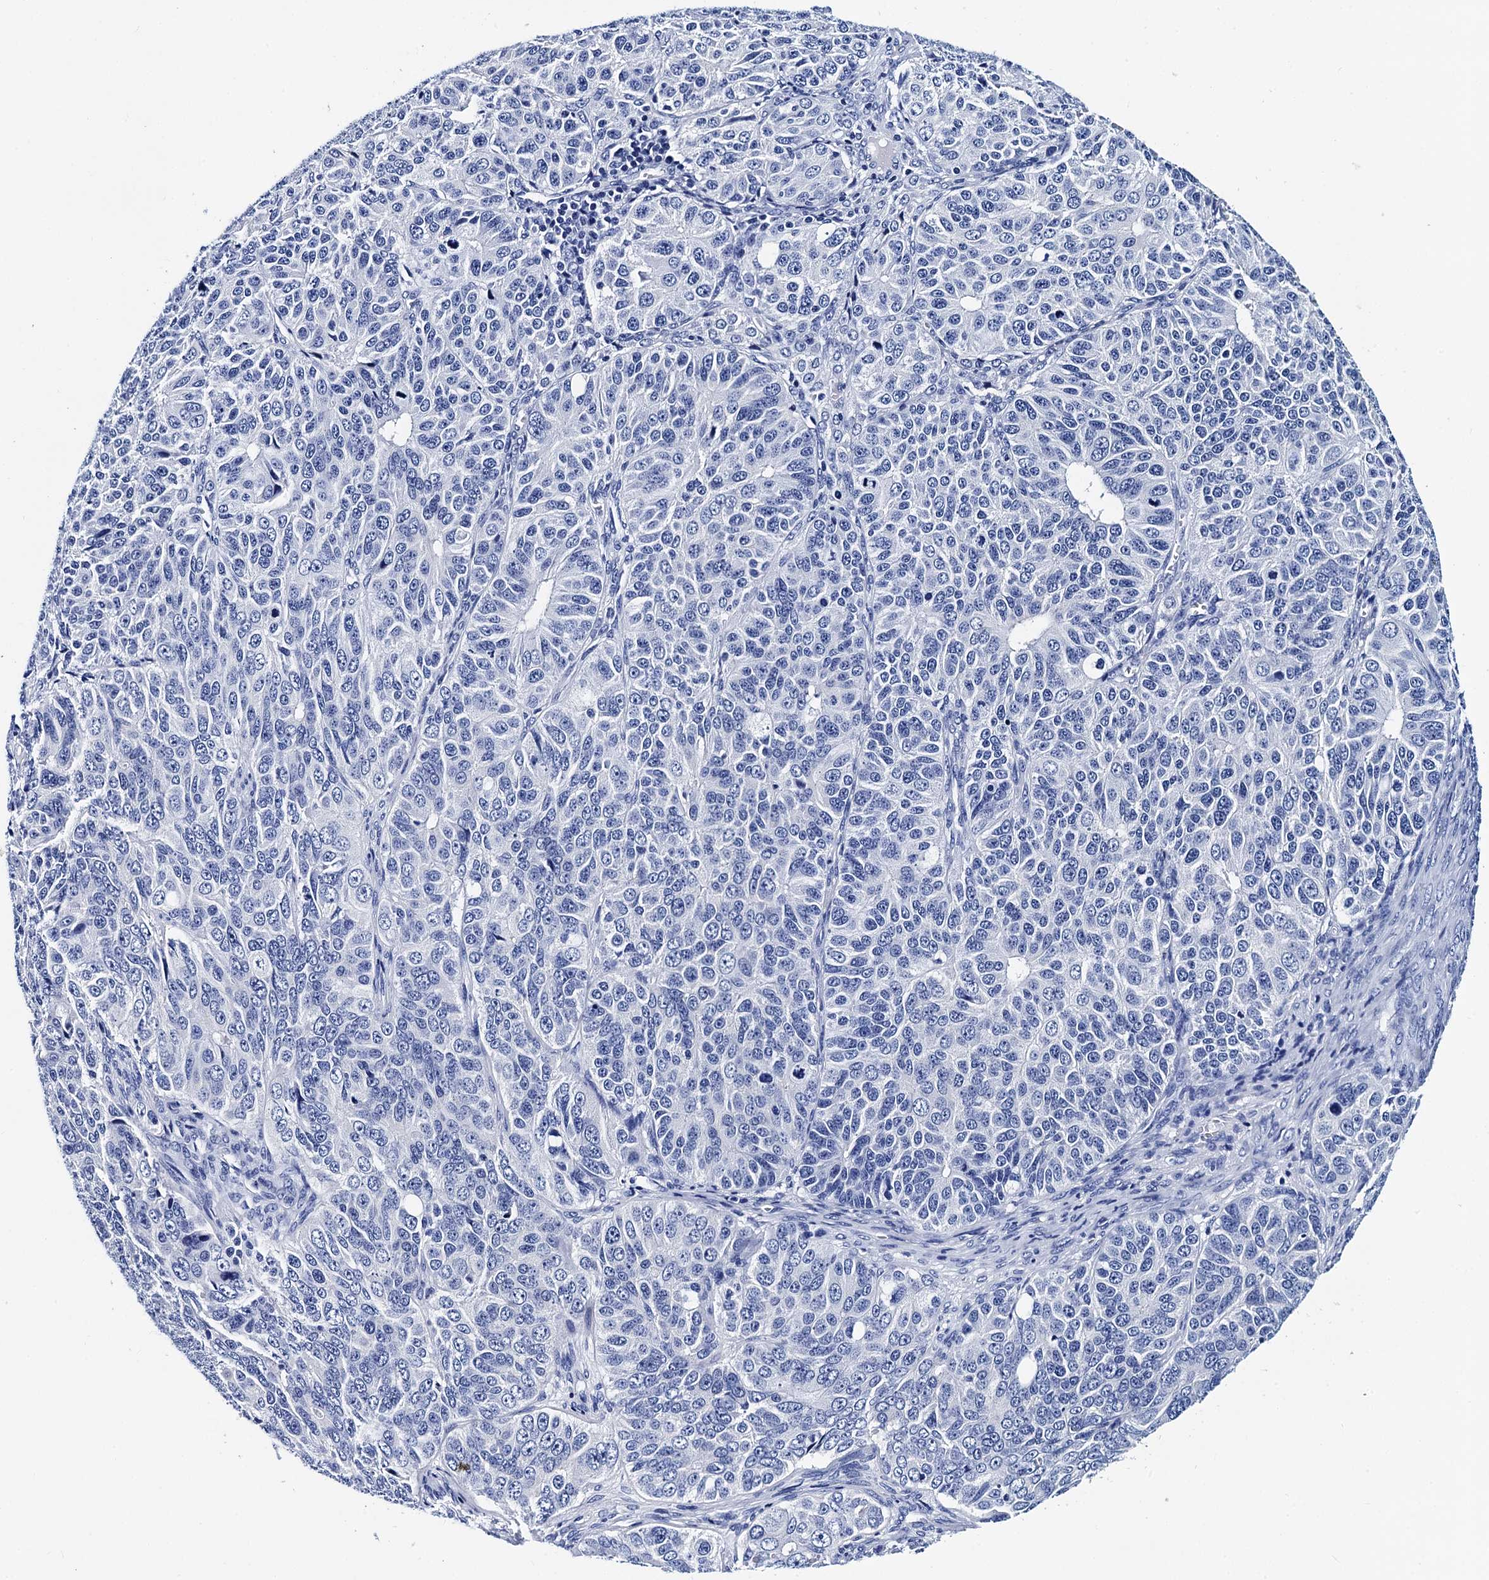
{"staining": {"intensity": "negative", "quantity": "none", "location": "none"}, "tissue": "ovarian cancer", "cell_type": "Tumor cells", "image_type": "cancer", "snomed": [{"axis": "morphology", "description": "Carcinoma, endometroid"}, {"axis": "topography", "description": "Ovary"}], "caption": "Image shows no significant protein staining in tumor cells of endometroid carcinoma (ovarian).", "gene": "MYBPC3", "patient": {"sex": "female", "age": 51}}